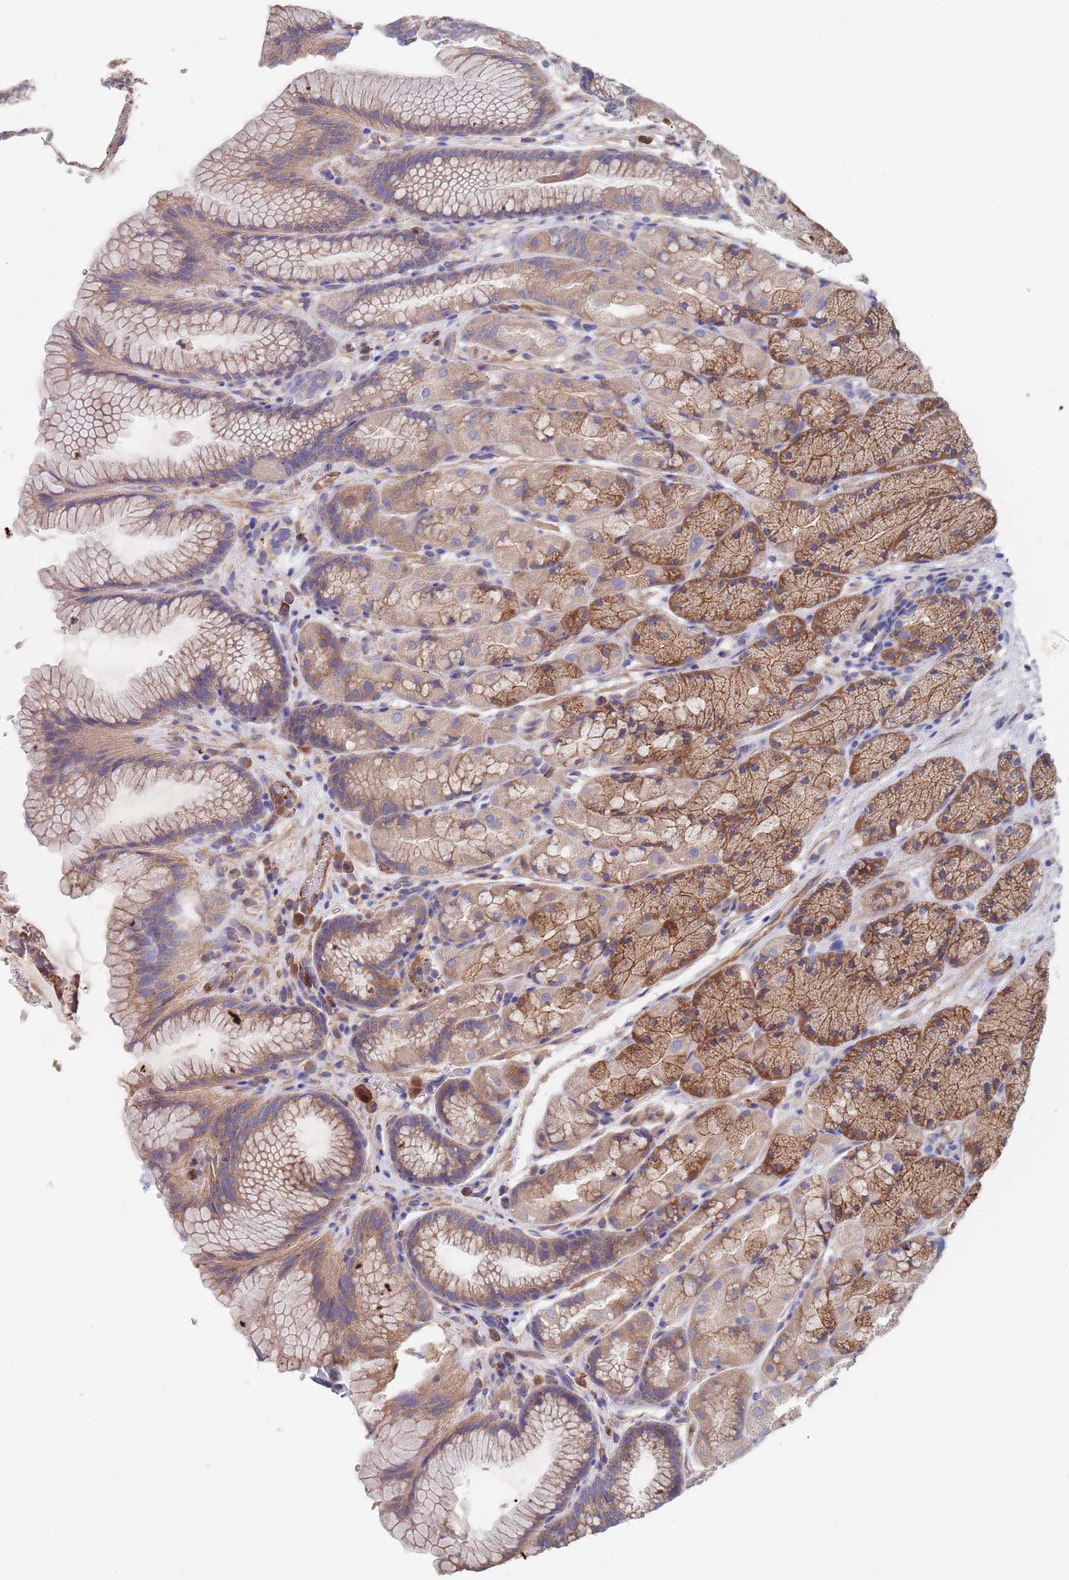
{"staining": {"intensity": "moderate", "quantity": "25%-75%", "location": "cytoplasmic/membranous"}, "tissue": "stomach", "cell_type": "Glandular cells", "image_type": "normal", "snomed": [{"axis": "morphology", "description": "Normal tissue, NOS"}, {"axis": "topography", "description": "Stomach"}], "caption": "This is an image of immunohistochemistry staining of benign stomach, which shows moderate positivity in the cytoplasmic/membranous of glandular cells.", "gene": "DCUN1D3", "patient": {"sex": "male", "age": 63}}